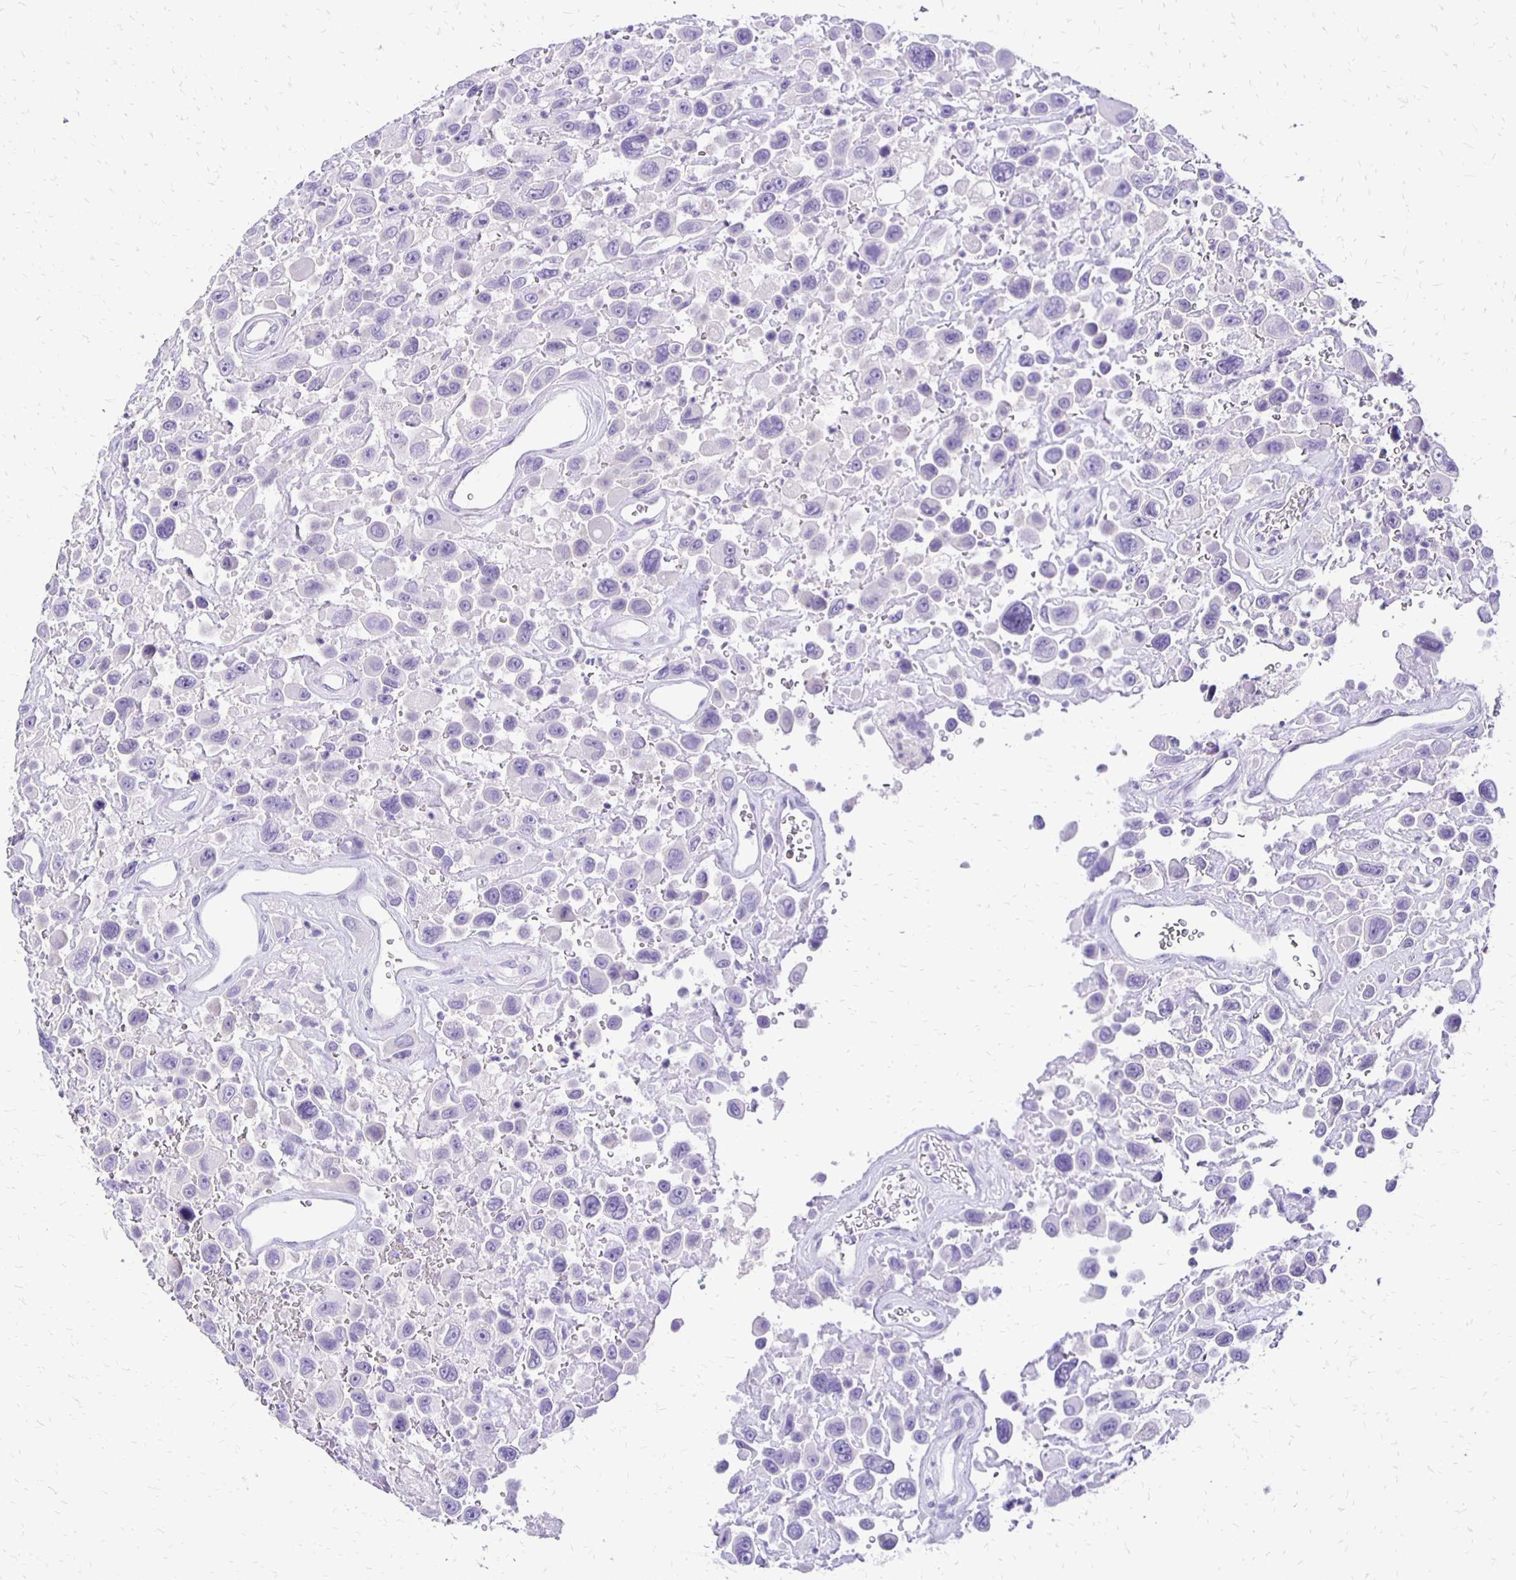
{"staining": {"intensity": "negative", "quantity": "none", "location": "none"}, "tissue": "urothelial cancer", "cell_type": "Tumor cells", "image_type": "cancer", "snomed": [{"axis": "morphology", "description": "Urothelial carcinoma, High grade"}, {"axis": "topography", "description": "Urinary bladder"}], "caption": "High power microscopy photomicrograph of an IHC histopathology image of urothelial cancer, revealing no significant staining in tumor cells. (DAB (3,3'-diaminobenzidine) IHC visualized using brightfield microscopy, high magnification).", "gene": "ANKRD45", "patient": {"sex": "male", "age": 53}}